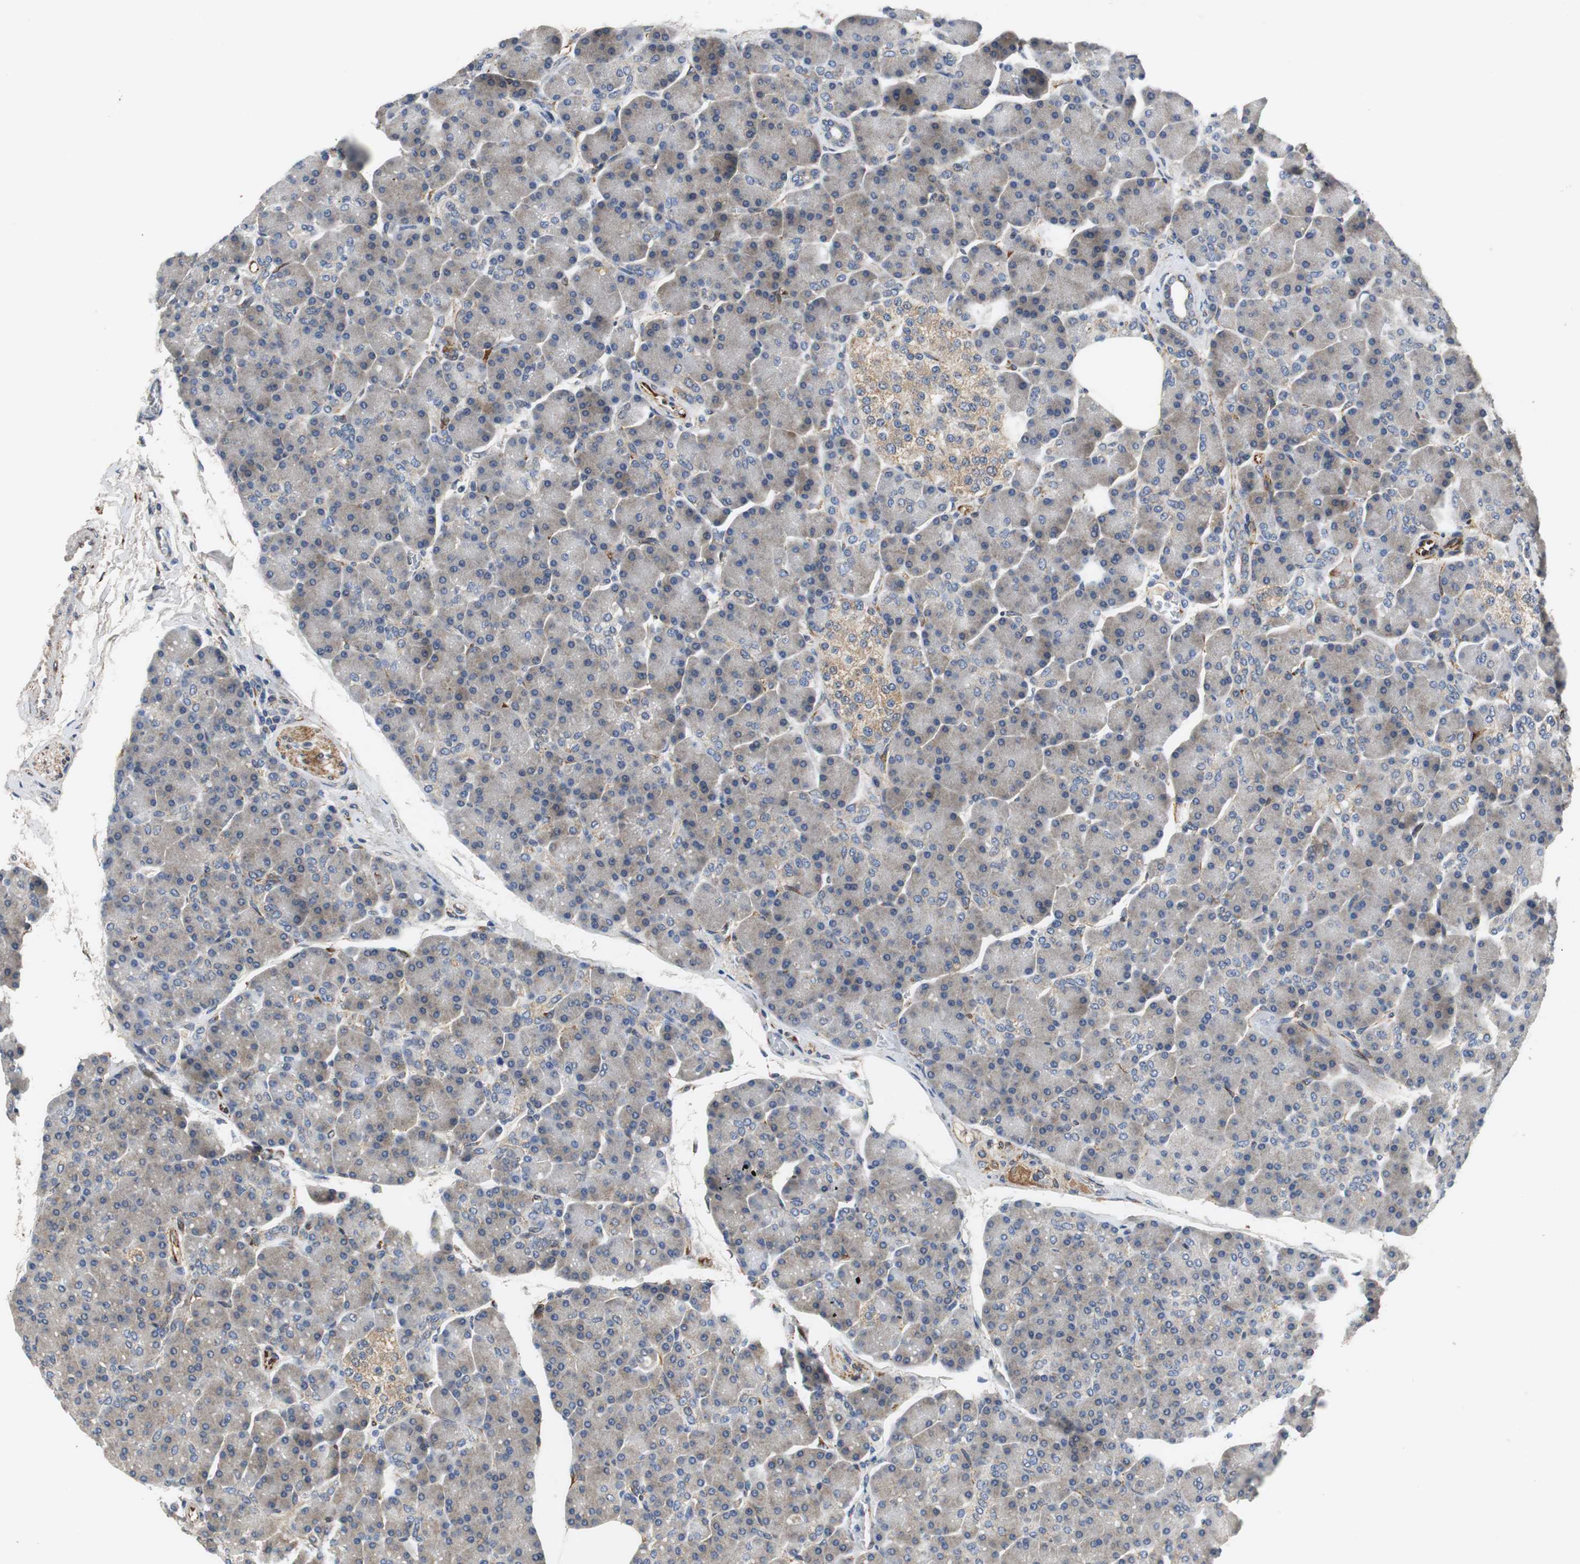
{"staining": {"intensity": "weak", "quantity": "25%-75%", "location": "cytoplasmic/membranous"}, "tissue": "pancreas", "cell_type": "Exocrine glandular cells", "image_type": "normal", "snomed": [{"axis": "morphology", "description": "Normal tissue, NOS"}, {"axis": "topography", "description": "Pancreas"}], "caption": "A micrograph of pancreas stained for a protein shows weak cytoplasmic/membranous brown staining in exocrine glandular cells. The staining was performed using DAB, with brown indicating positive protein expression. Nuclei are stained blue with hematoxylin.", "gene": "ISCU", "patient": {"sex": "female", "age": 43}}